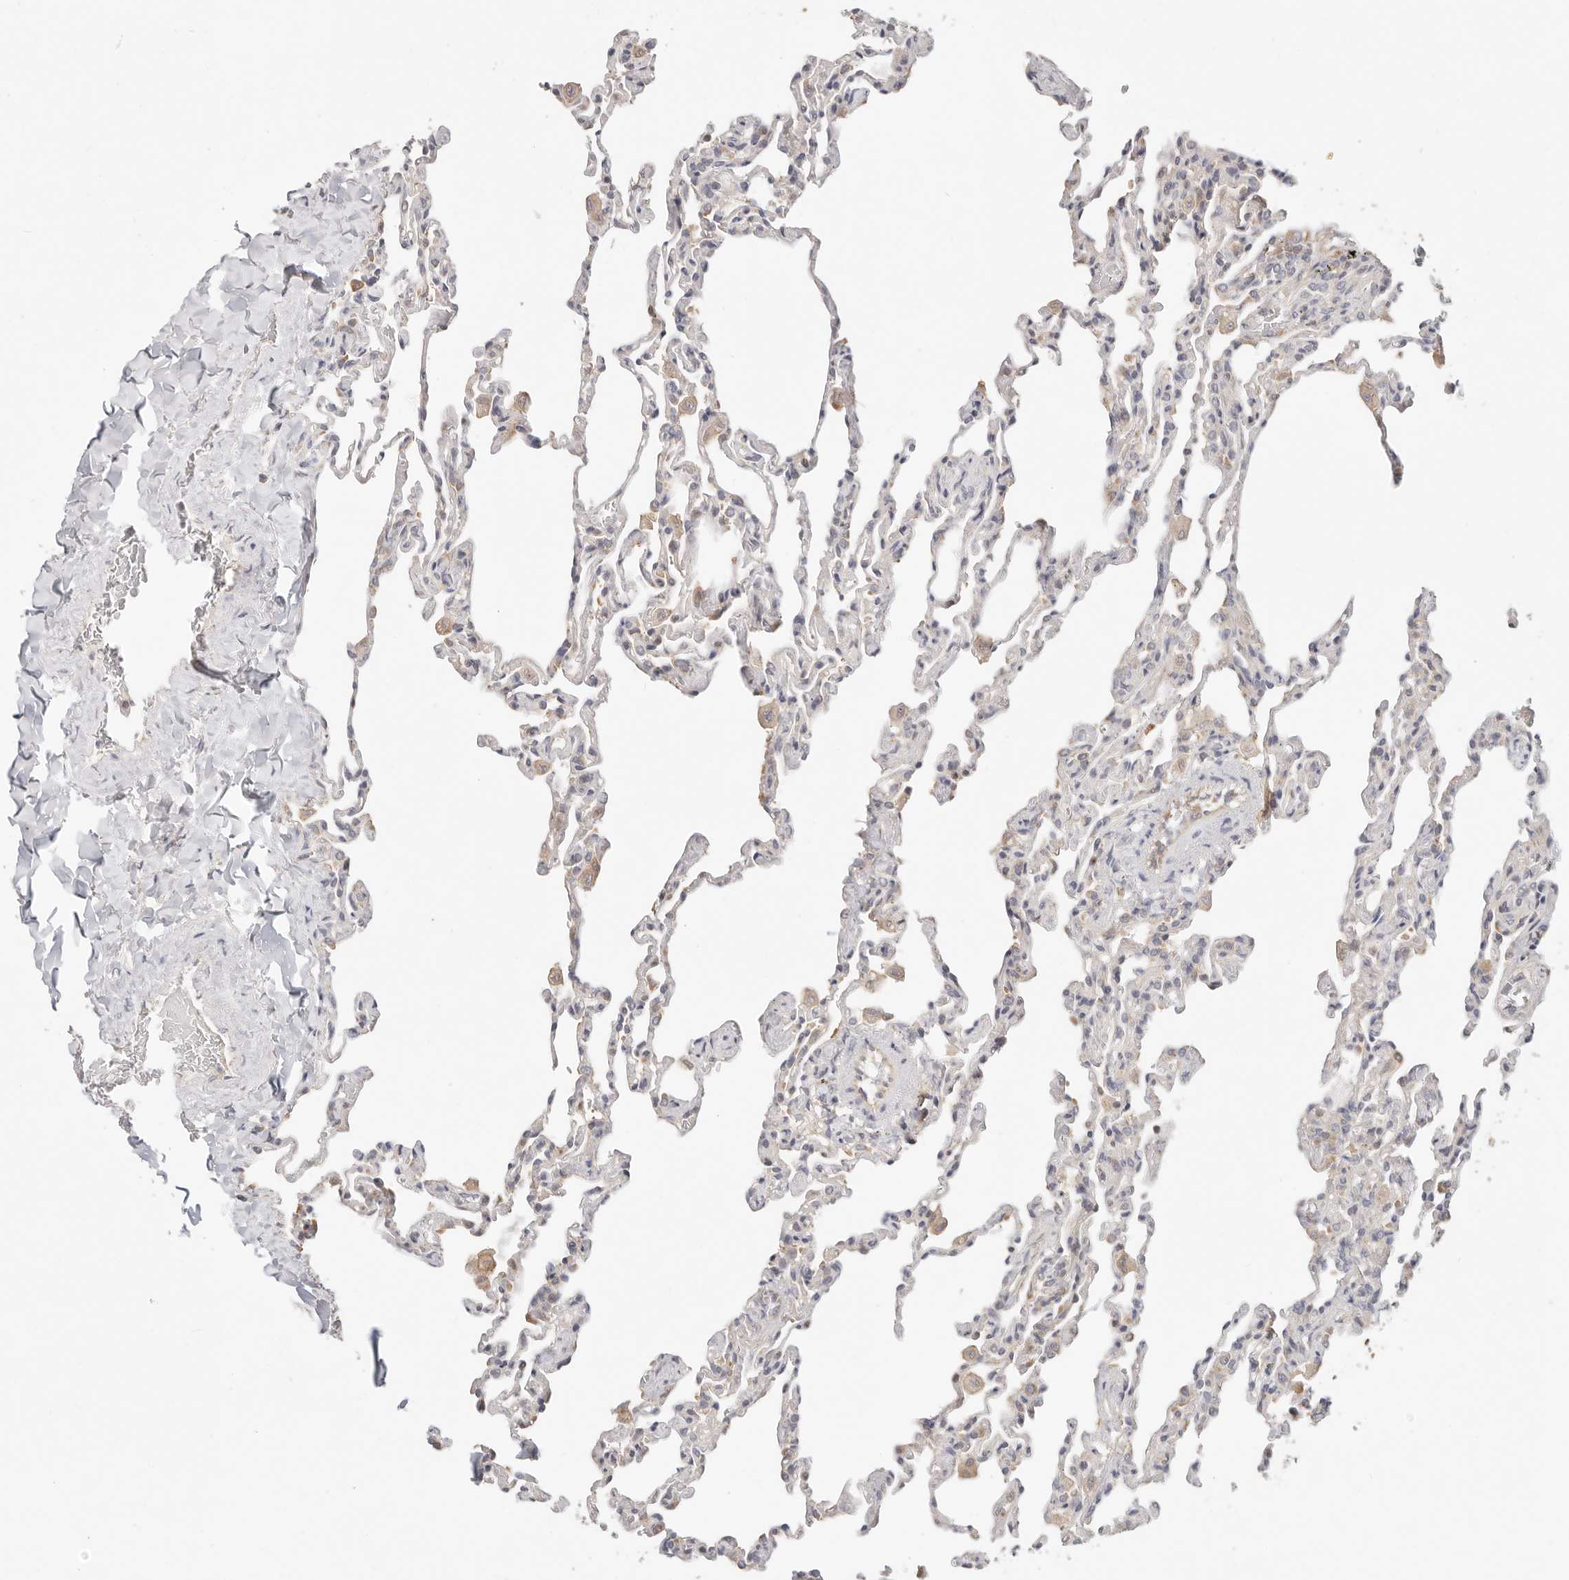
{"staining": {"intensity": "negative", "quantity": "none", "location": "none"}, "tissue": "lung", "cell_type": "Alveolar cells", "image_type": "normal", "snomed": [{"axis": "morphology", "description": "Normal tissue, NOS"}, {"axis": "topography", "description": "Lung"}], "caption": "IHC histopathology image of benign lung stained for a protein (brown), which exhibits no expression in alveolar cells. (DAB immunohistochemistry visualized using brightfield microscopy, high magnification).", "gene": "DTNBP1", "patient": {"sex": "male", "age": 20}}